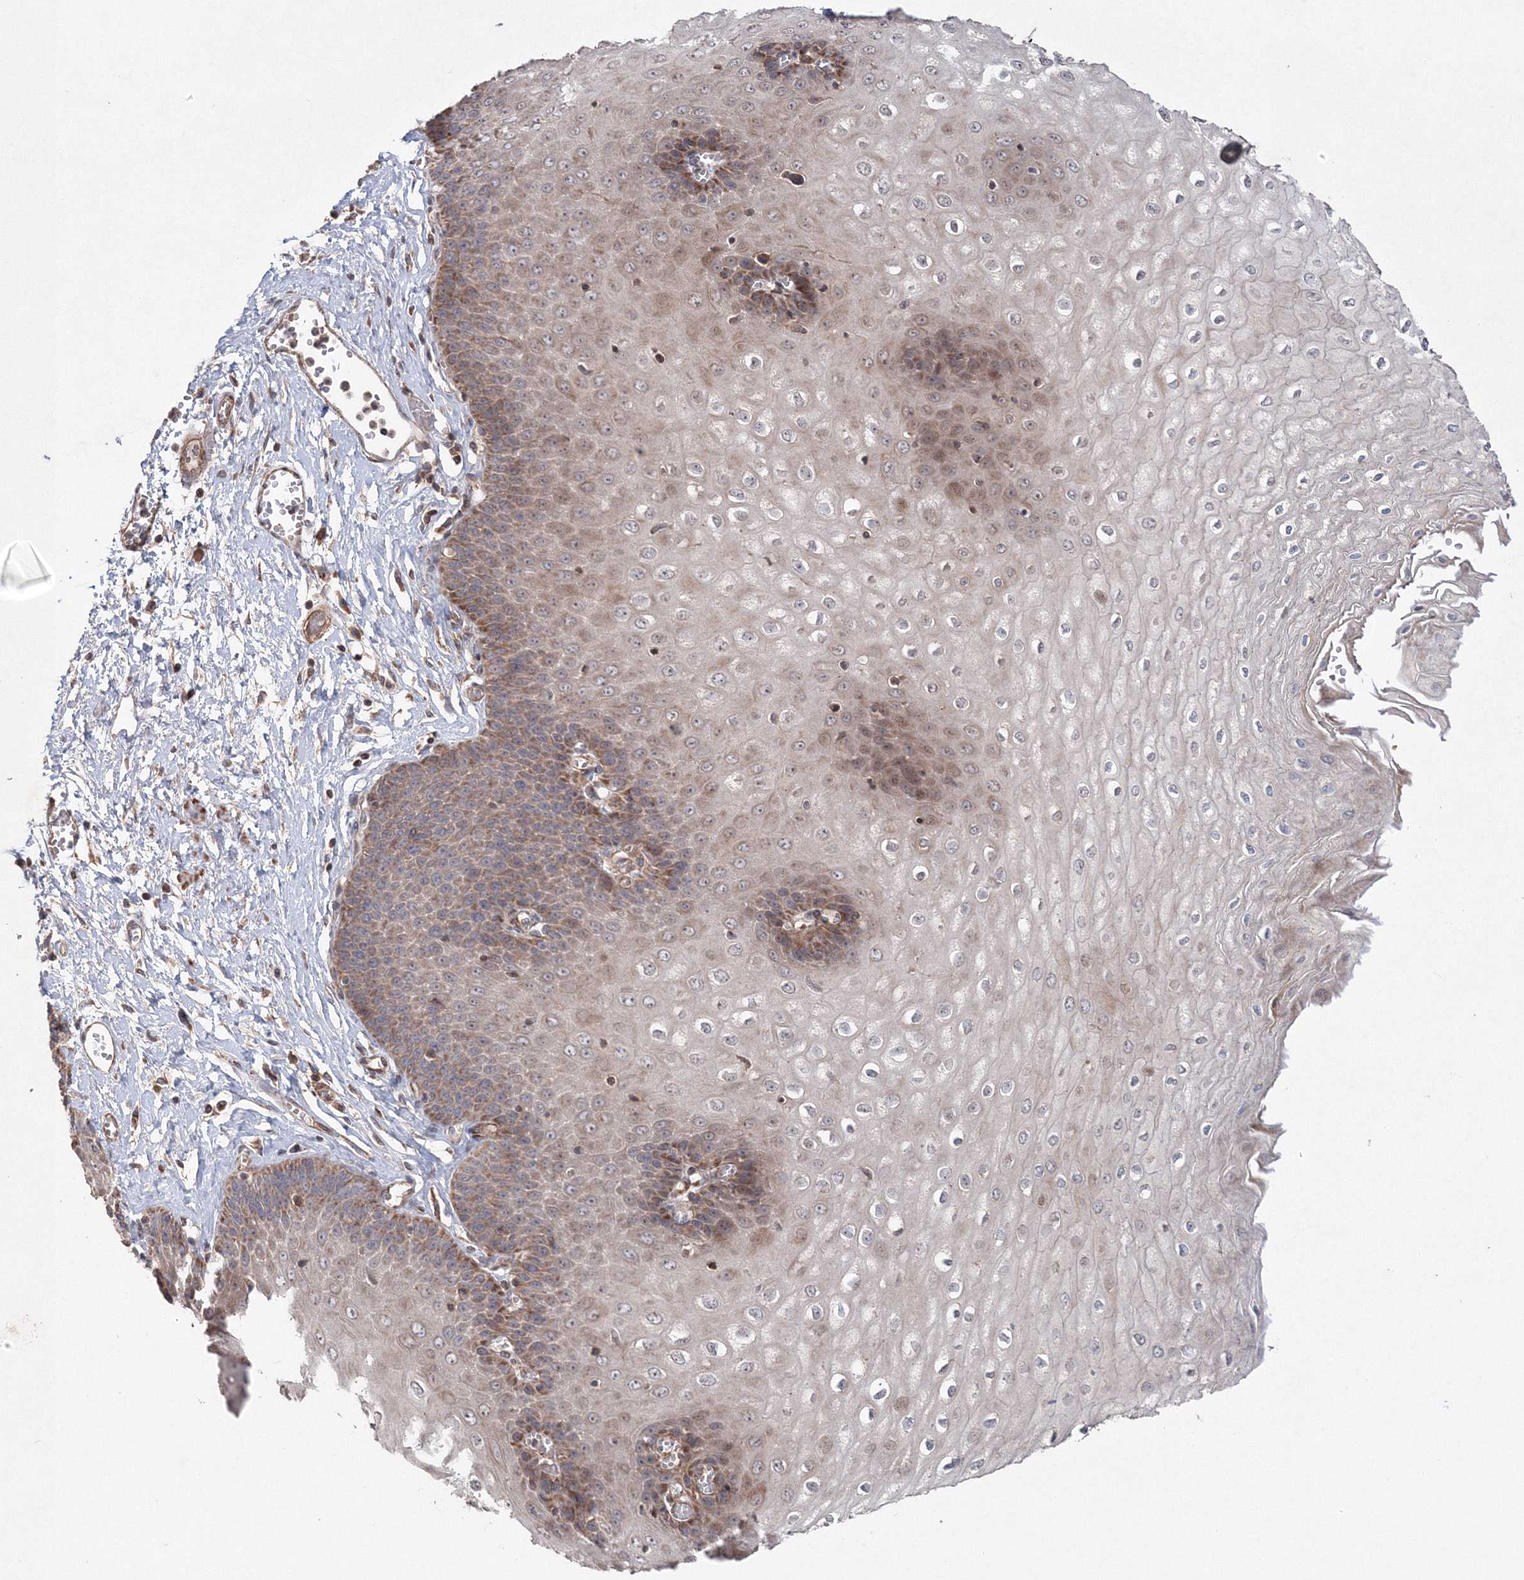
{"staining": {"intensity": "strong", "quantity": "25%-75%", "location": "cytoplasmic/membranous"}, "tissue": "esophagus", "cell_type": "Squamous epithelial cells", "image_type": "normal", "snomed": [{"axis": "morphology", "description": "Normal tissue, NOS"}, {"axis": "topography", "description": "Esophagus"}], "caption": "This is a photomicrograph of immunohistochemistry staining of benign esophagus, which shows strong positivity in the cytoplasmic/membranous of squamous epithelial cells.", "gene": "NOA1", "patient": {"sex": "male", "age": 60}}